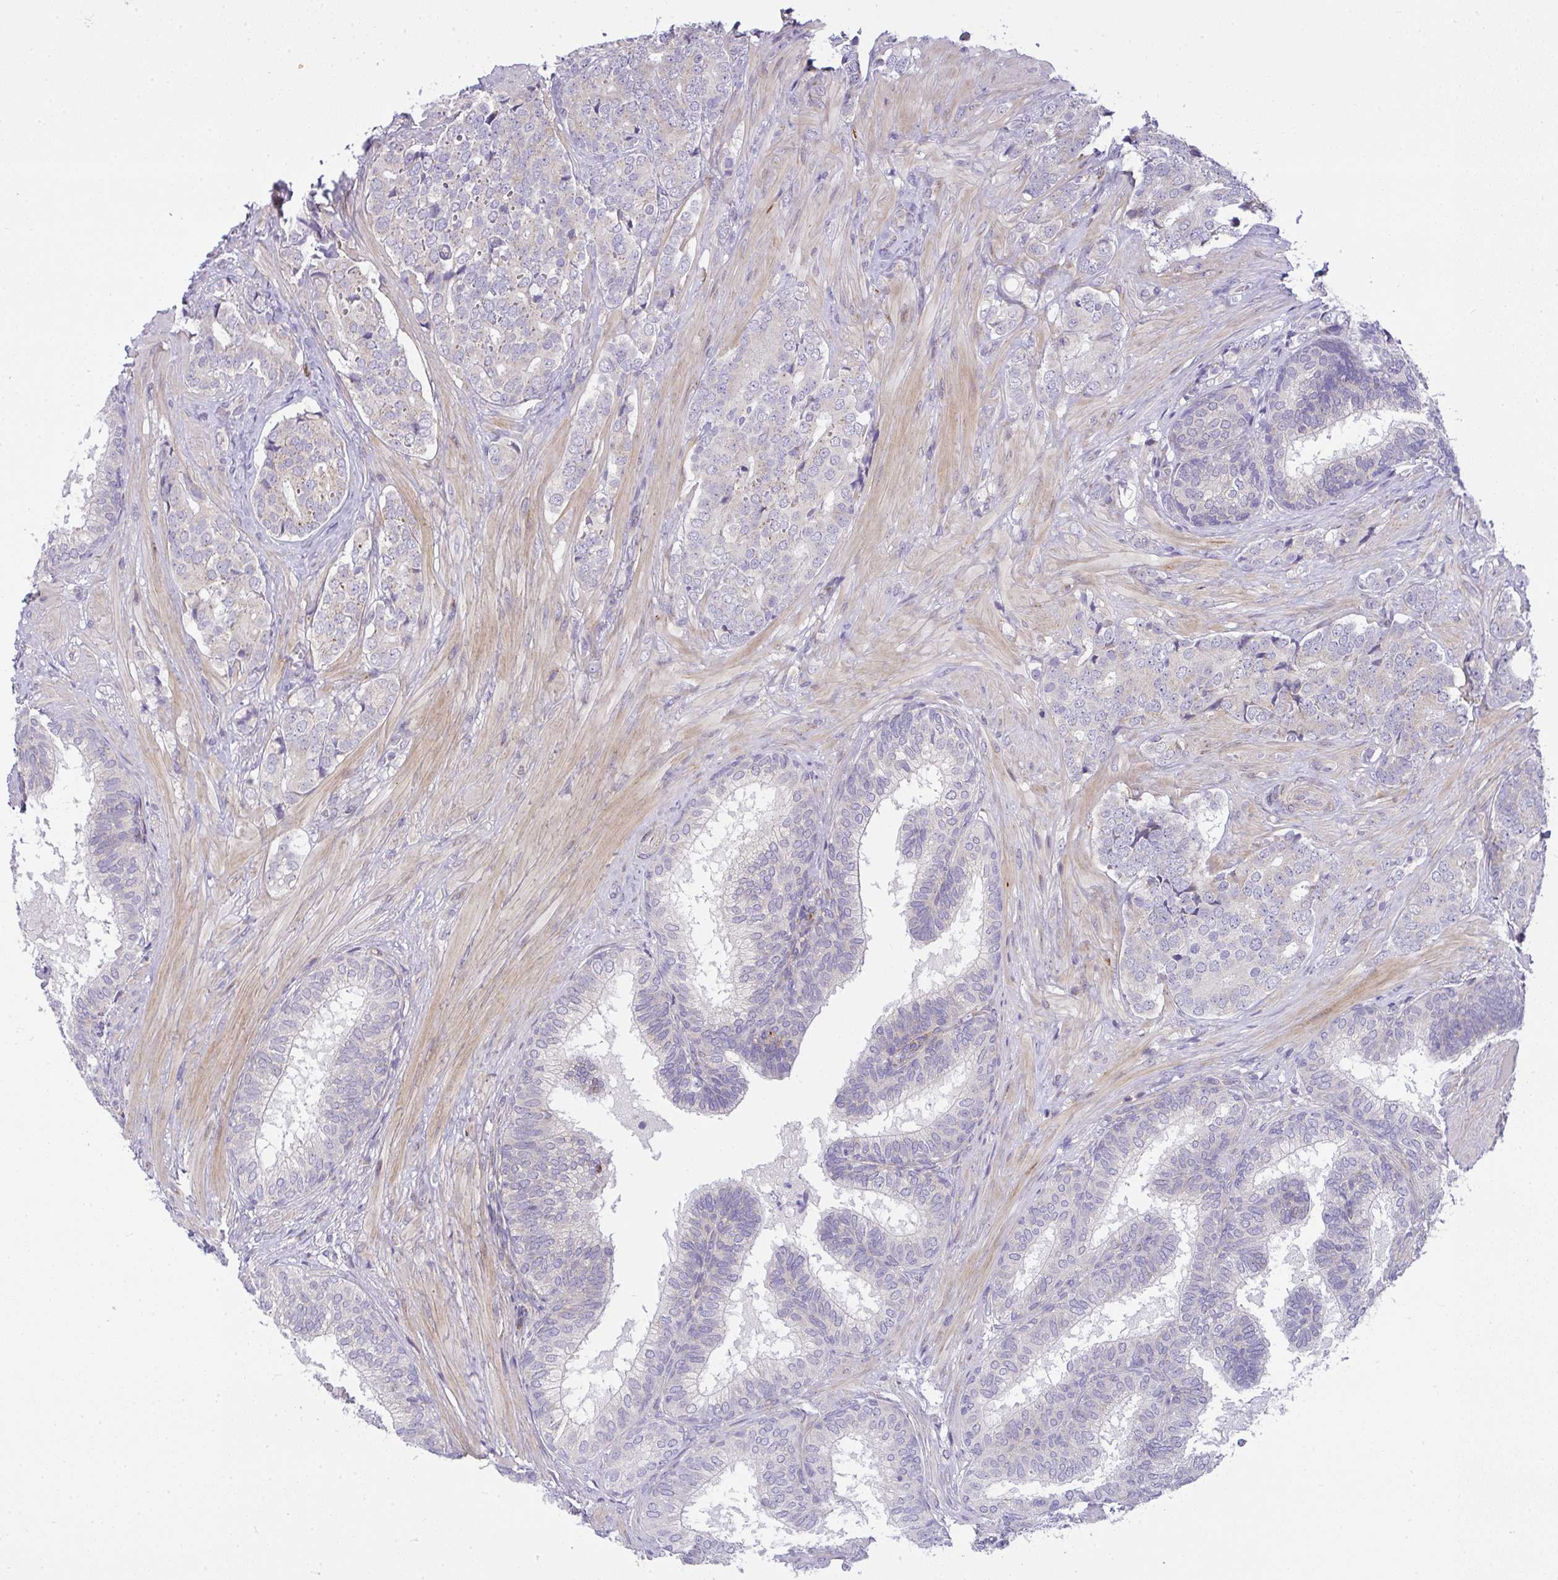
{"staining": {"intensity": "negative", "quantity": "none", "location": "none"}, "tissue": "prostate cancer", "cell_type": "Tumor cells", "image_type": "cancer", "snomed": [{"axis": "morphology", "description": "Adenocarcinoma, High grade"}, {"axis": "topography", "description": "Prostate"}], "caption": "Micrograph shows no significant protein expression in tumor cells of prostate high-grade adenocarcinoma.", "gene": "SRRM4", "patient": {"sex": "male", "age": 62}}